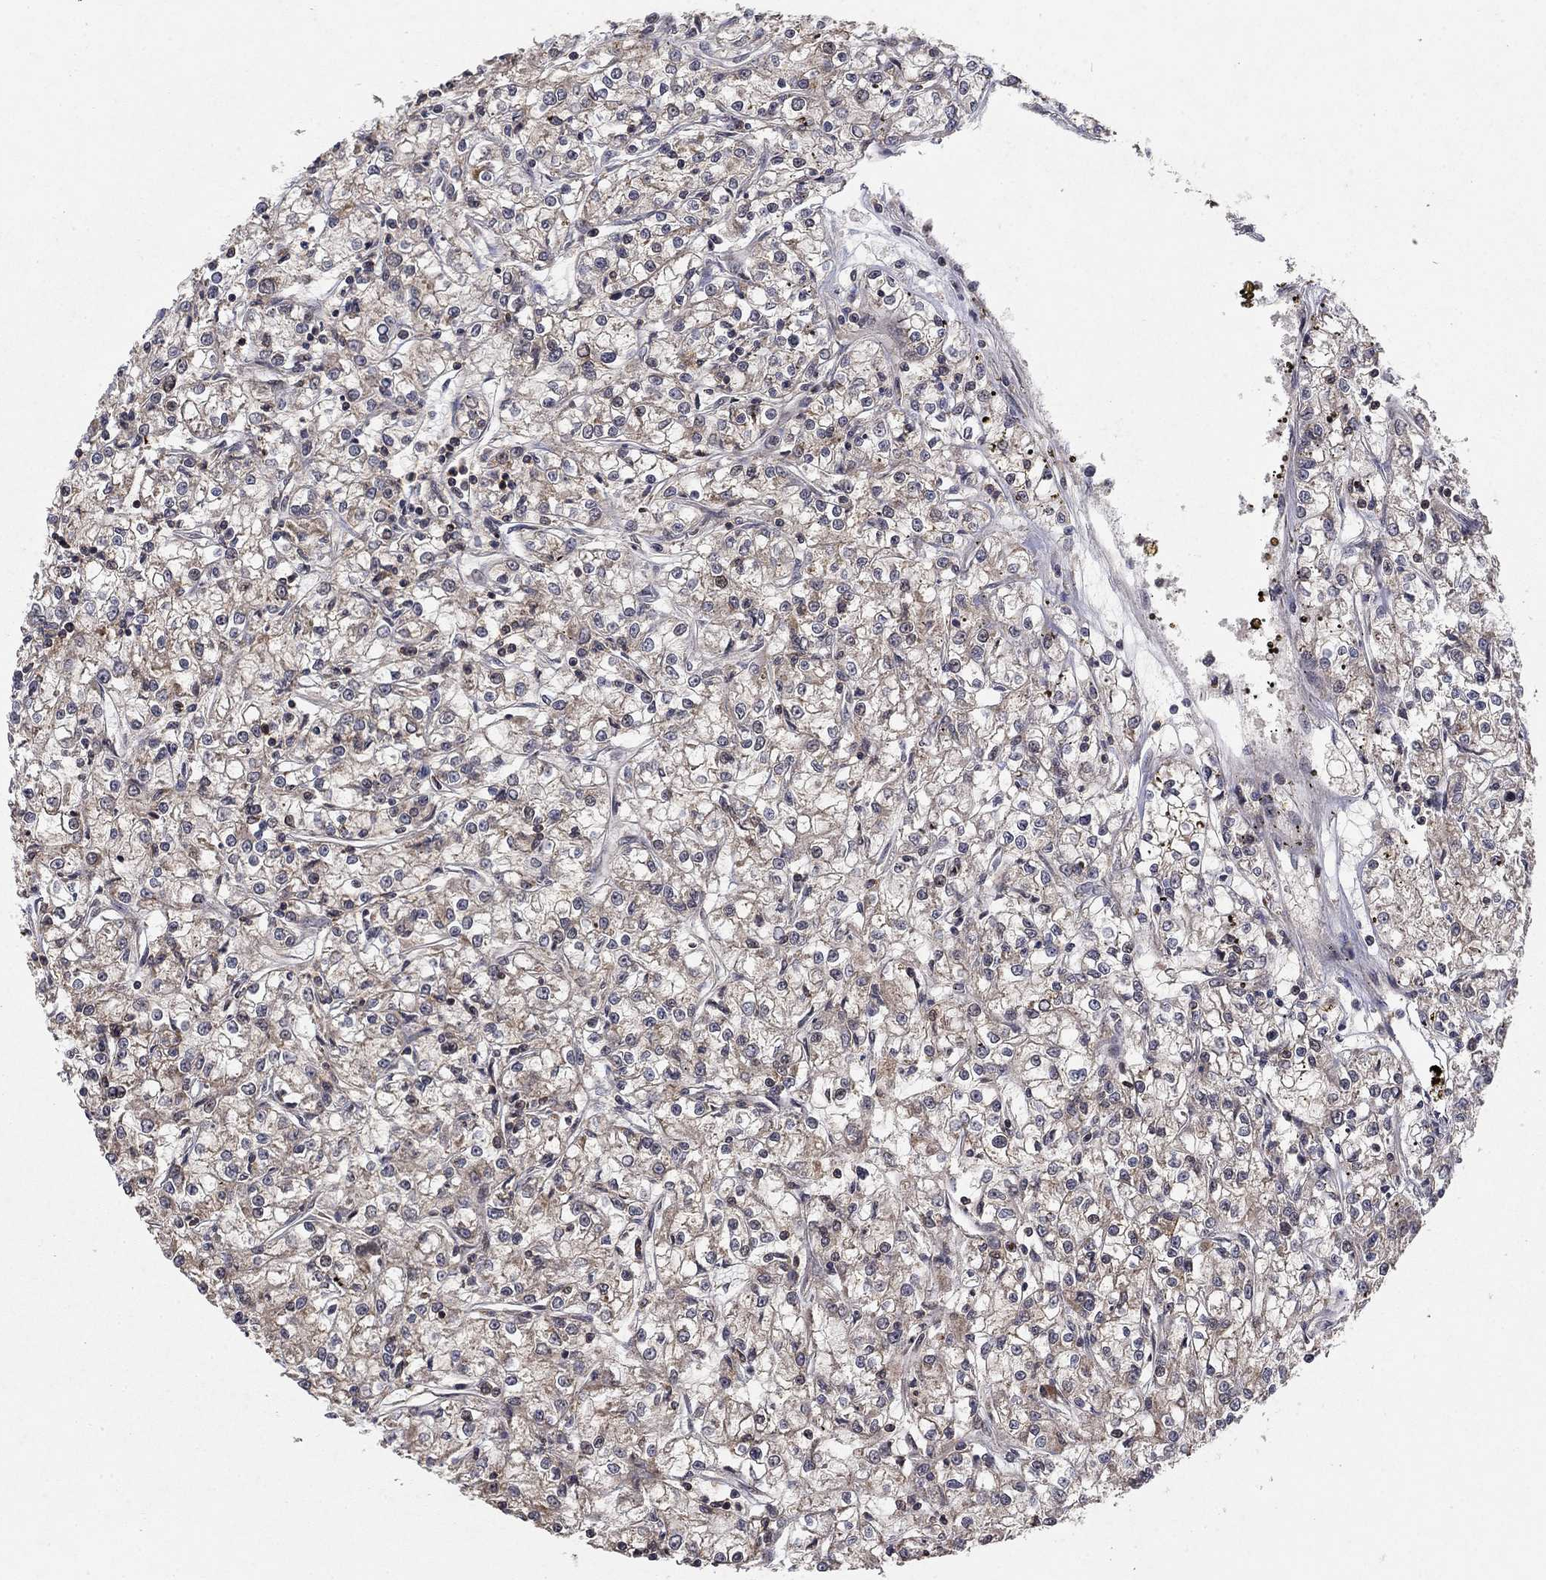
{"staining": {"intensity": "weak", "quantity": "25%-75%", "location": "cytoplasmic/membranous"}, "tissue": "renal cancer", "cell_type": "Tumor cells", "image_type": "cancer", "snomed": [{"axis": "morphology", "description": "Adenocarcinoma, NOS"}, {"axis": "topography", "description": "Kidney"}], "caption": "The immunohistochemical stain labels weak cytoplasmic/membranous positivity in tumor cells of renal cancer (adenocarcinoma) tissue.", "gene": "CCDC66", "patient": {"sex": "female", "age": 59}}